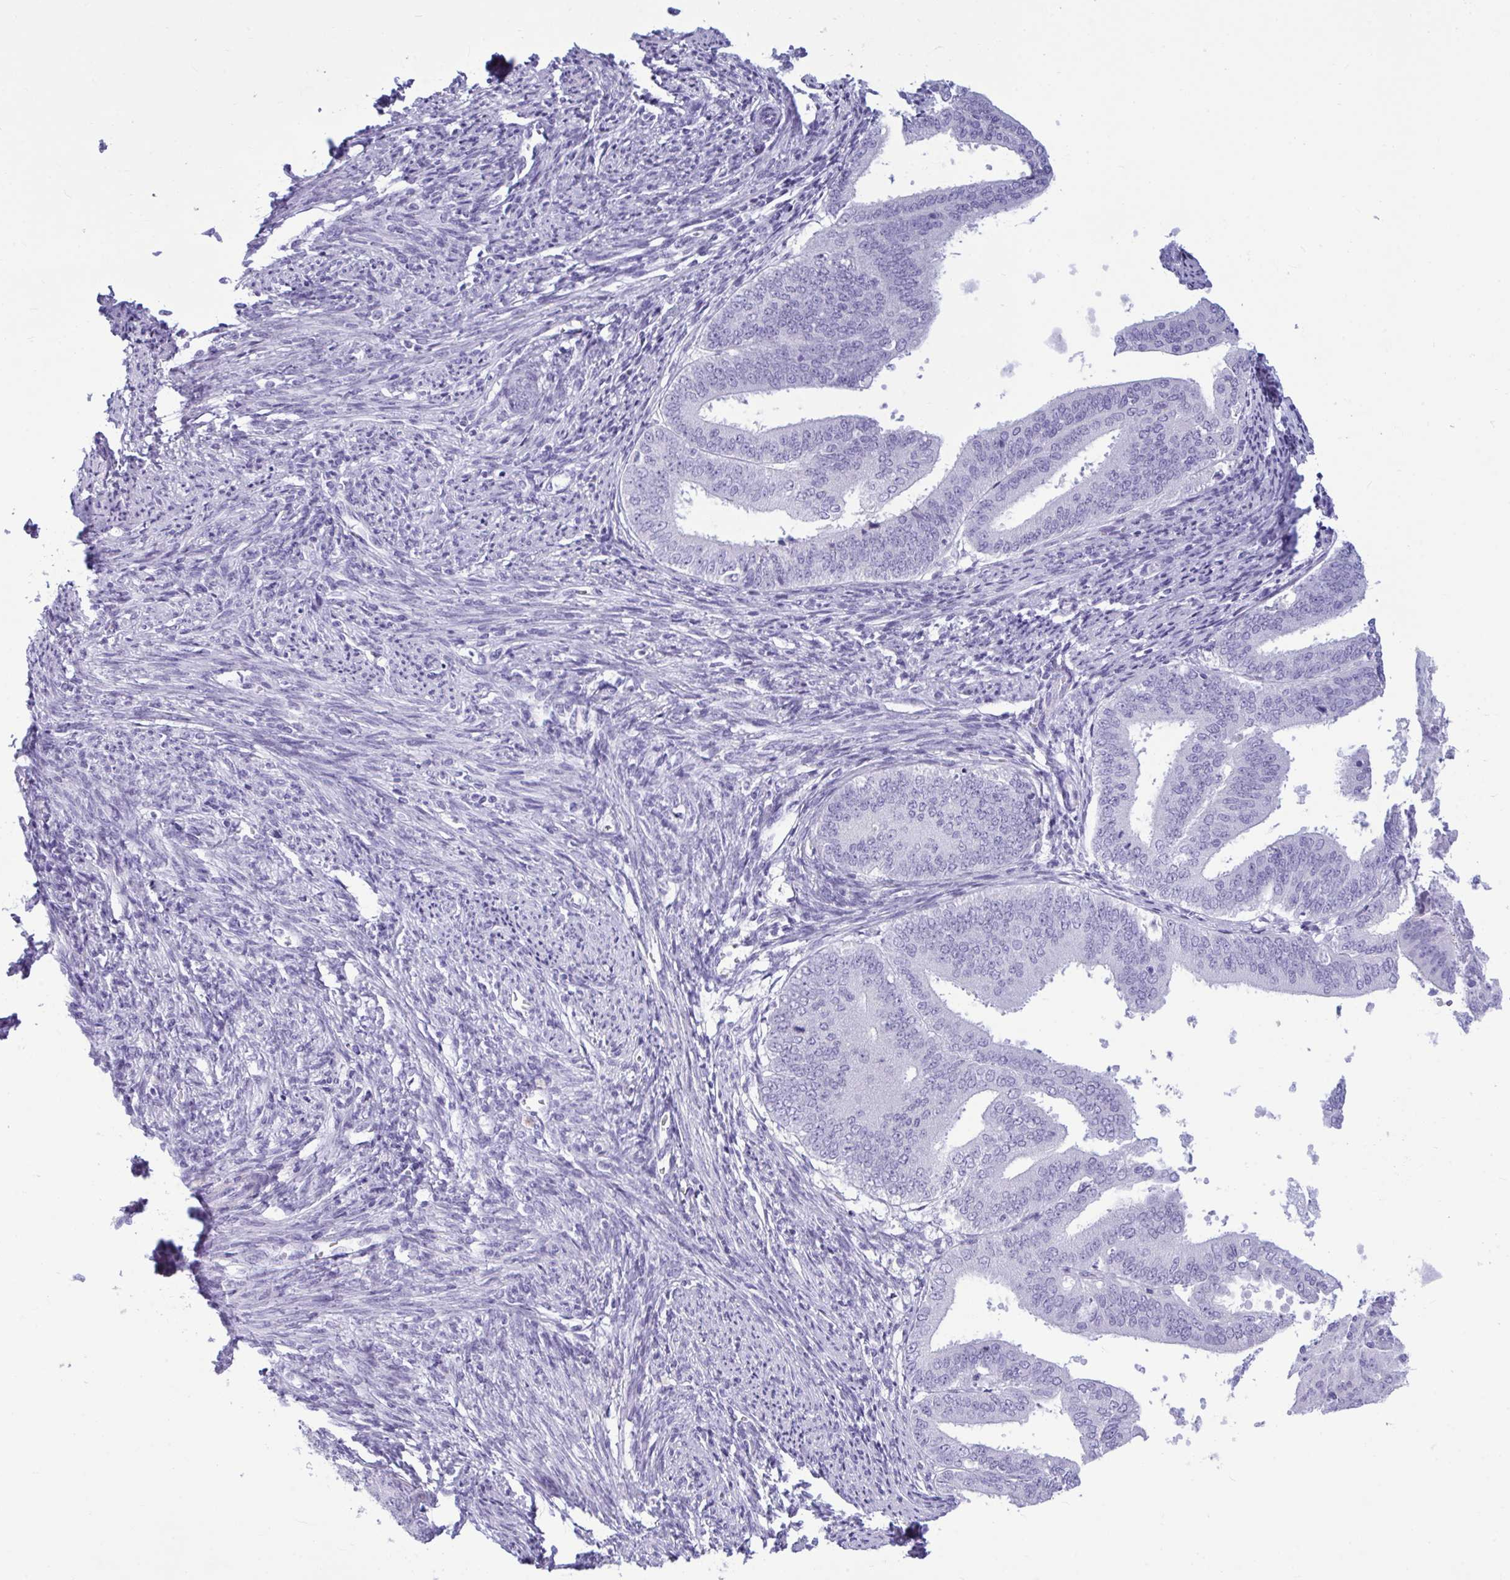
{"staining": {"intensity": "negative", "quantity": "none", "location": "none"}, "tissue": "endometrial cancer", "cell_type": "Tumor cells", "image_type": "cancer", "snomed": [{"axis": "morphology", "description": "Adenocarcinoma, NOS"}, {"axis": "topography", "description": "Endometrium"}], "caption": "DAB (3,3'-diaminobenzidine) immunohistochemical staining of human endometrial cancer reveals no significant expression in tumor cells.", "gene": "ANKRD60", "patient": {"sex": "female", "age": 63}}